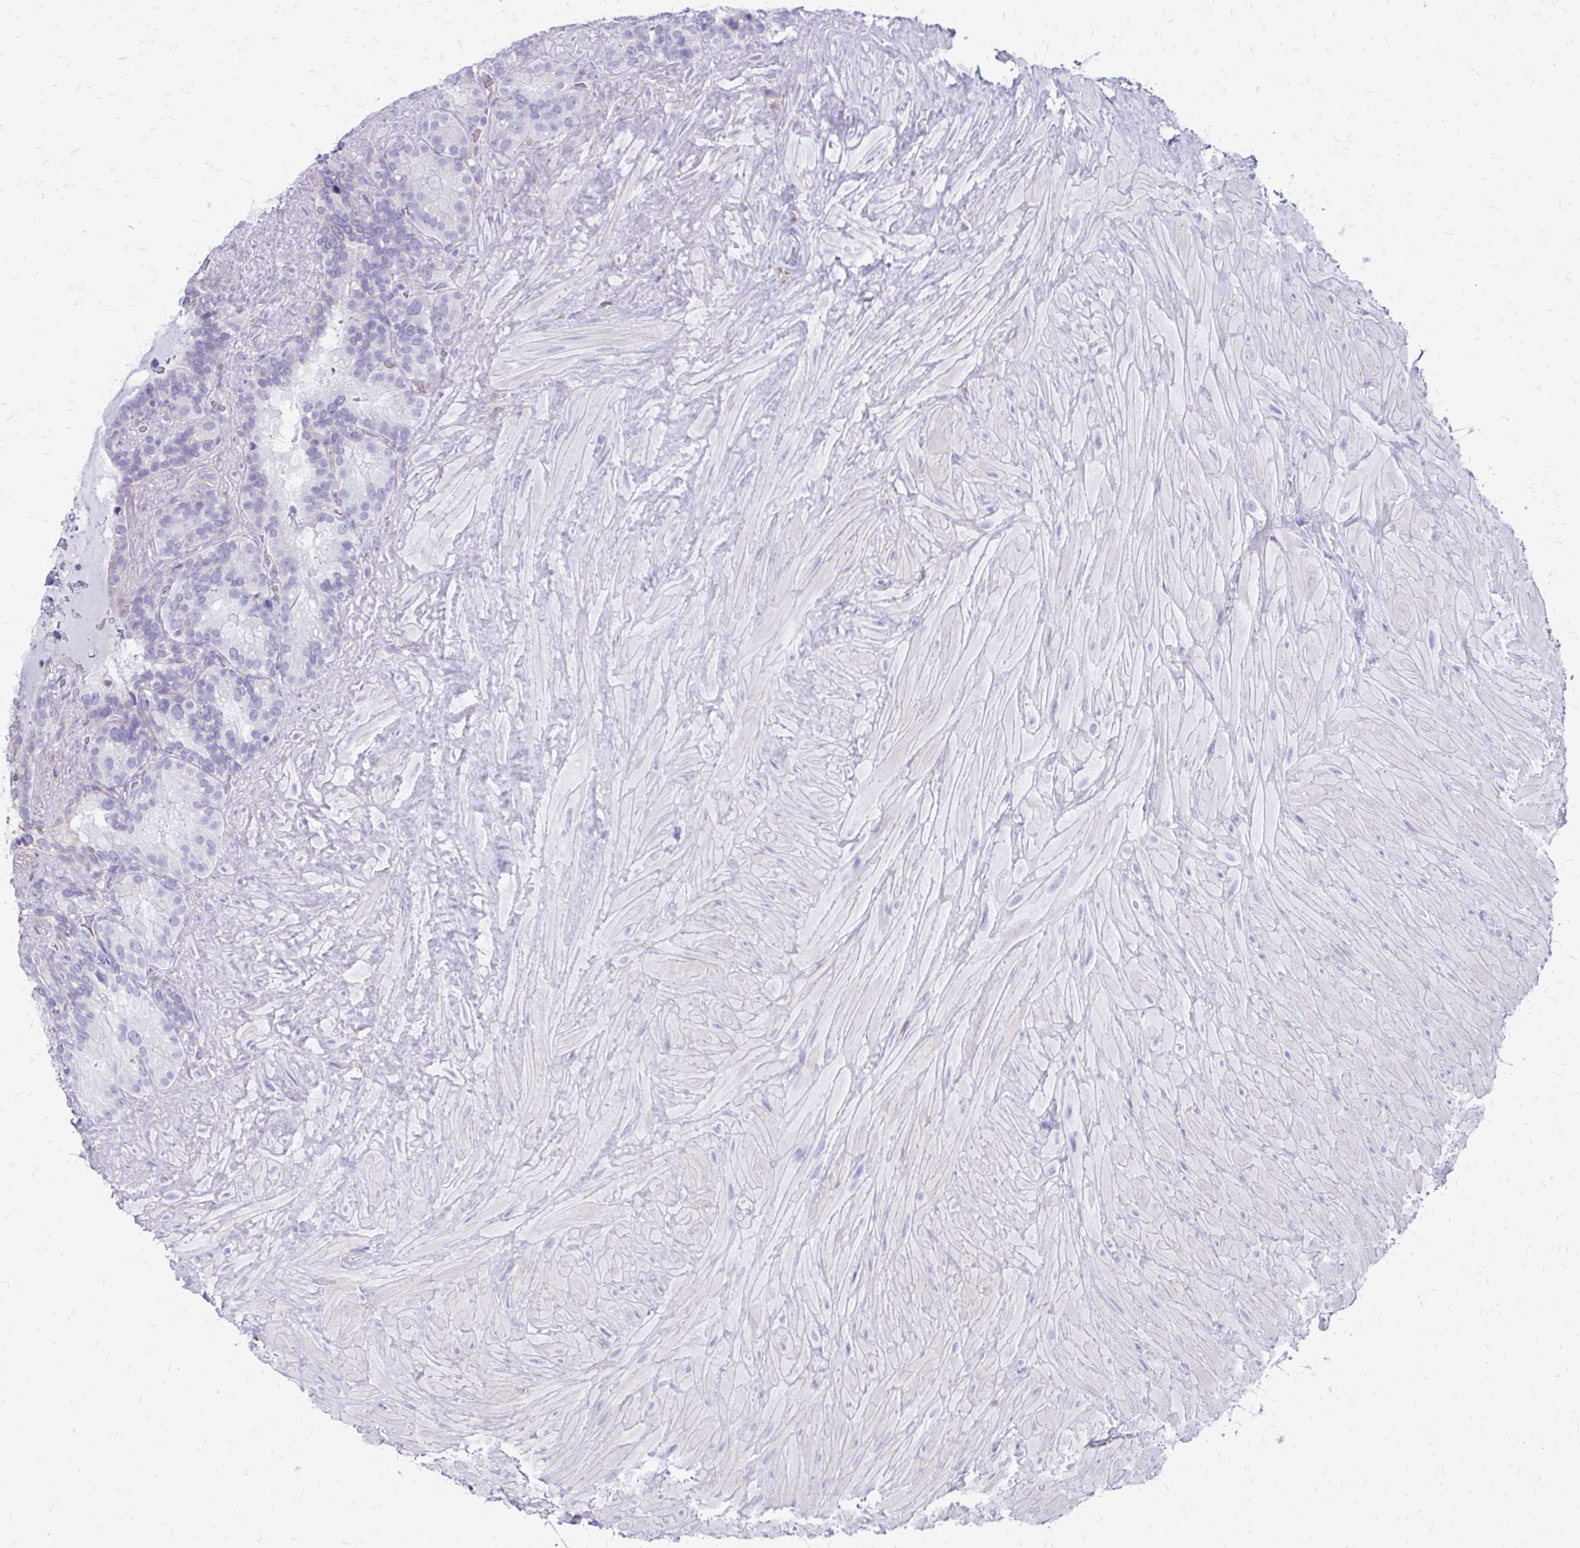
{"staining": {"intensity": "negative", "quantity": "none", "location": "none"}, "tissue": "seminal vesicle", "cell_type": "Glandular cells", "image_type": "normal", "snomed": [{"axis": "morphology", "description": "Normal tissue, NOS"}, {"axis": "topography", "description": "Seminal veicle"}], "caption": "DAB (3,3'-diaminobenzidine) immunohistochemical staining of unremarkable human seminal vesicle exhibits no significant expression in glandular cells. (DAB immunohistochemistry (IHC), high magnification).", "gene": "SIGLEC11", "patient": {"sex": "male", "age": 60}}